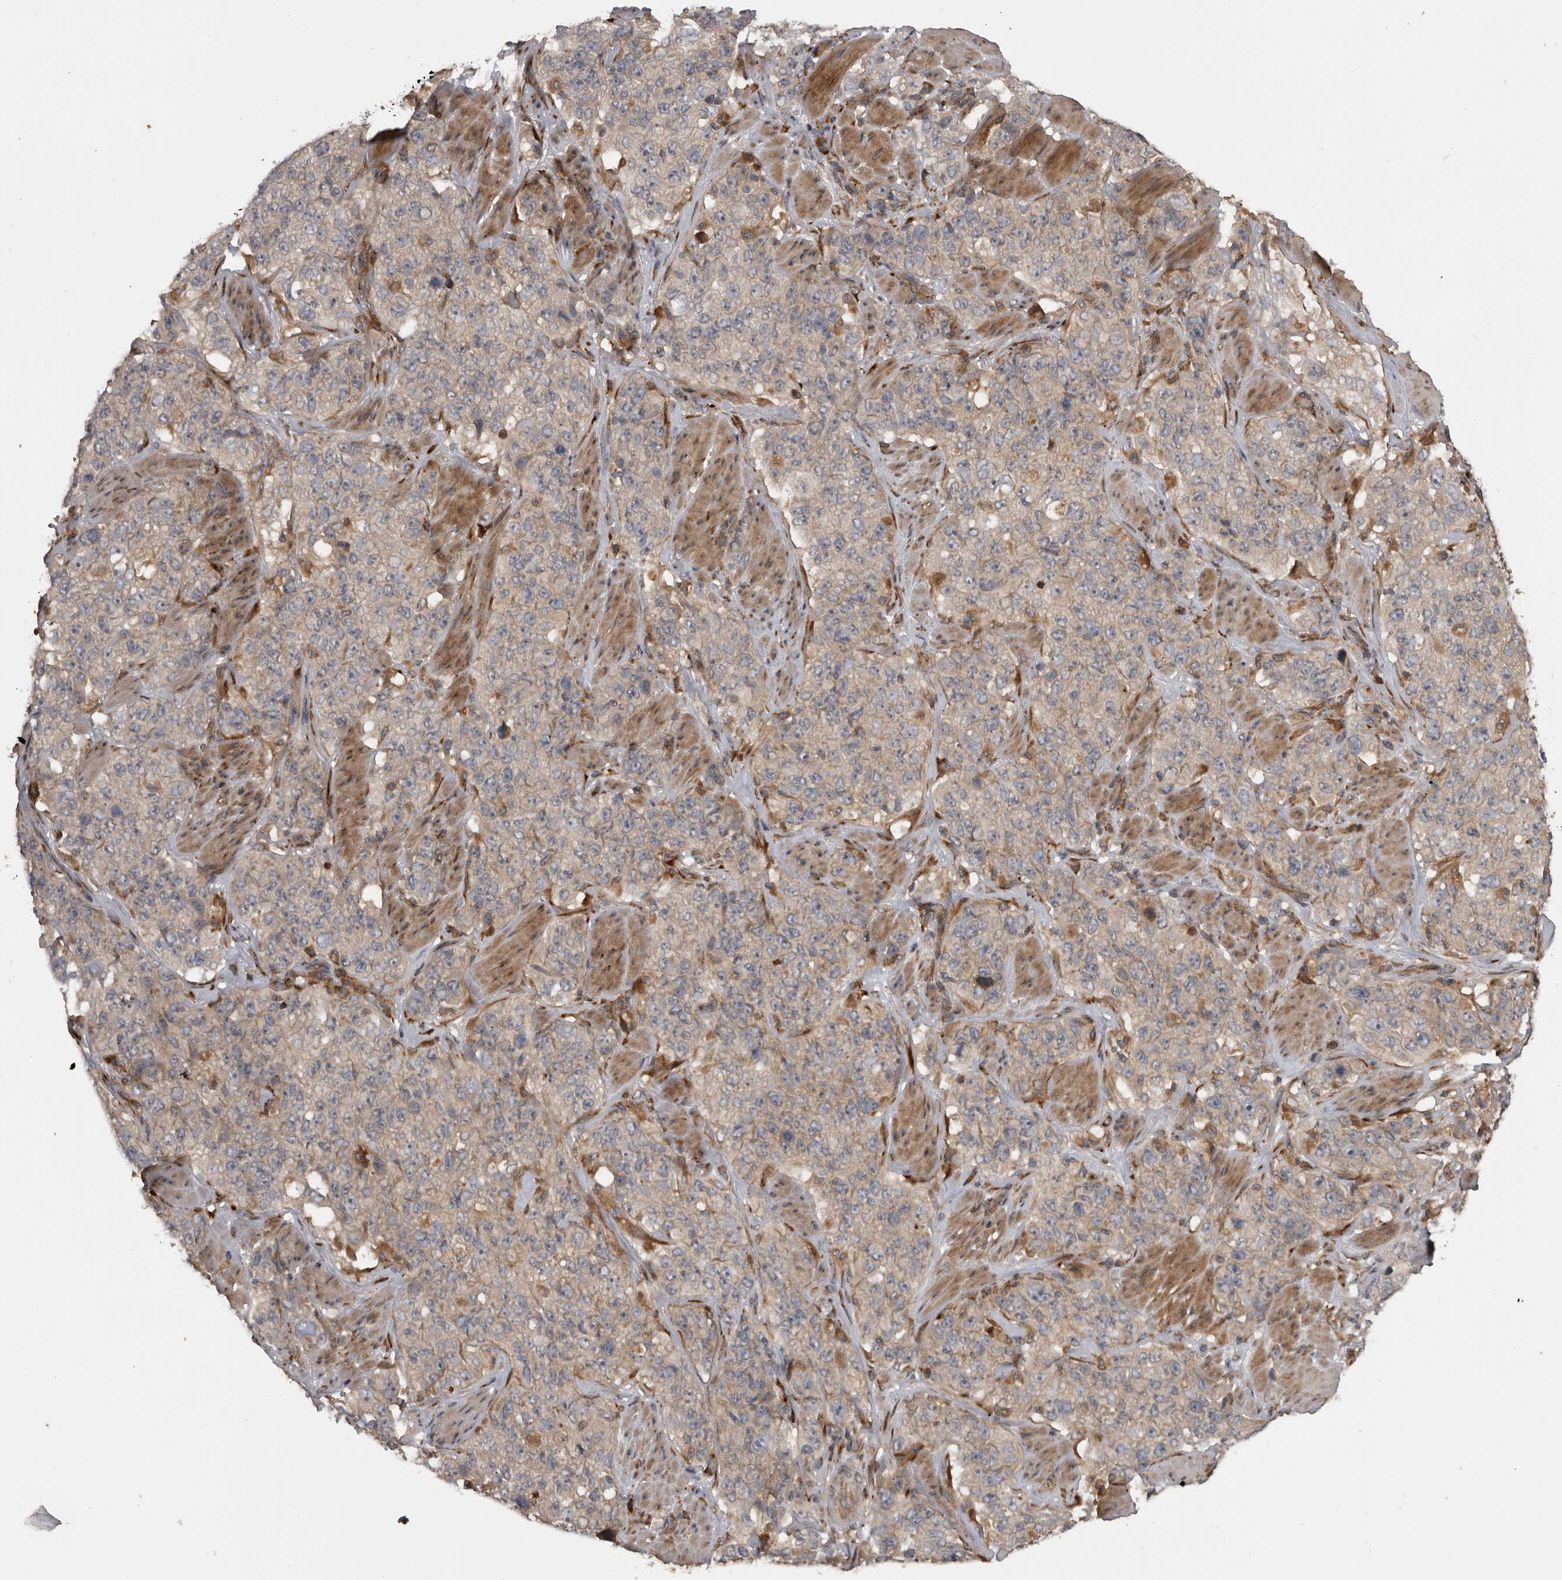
{"staining": {"intensity": "negative", "quantity": "none", "location": "none"}, "tissue": "stomach cancer", "cell_type": "Tumor cells", "image_type": "cancer", "snomed": [{"axis": "morphology", "description": "Adenocarcinoma, NOS"}, {"axis": "topography", "description": "Stomach"}], "caption": "Immunohistochemistry (IHC) image of stomach adenocarcinoma stained for a protein (brown), which exhibits no positivity in tumor cells. (Brightfield microscopy of DAB immunohistochemistry (IHC) at high magnification).", "gene": "RAB3GAP2", "patient": {"sex": "male", "age": 48}}